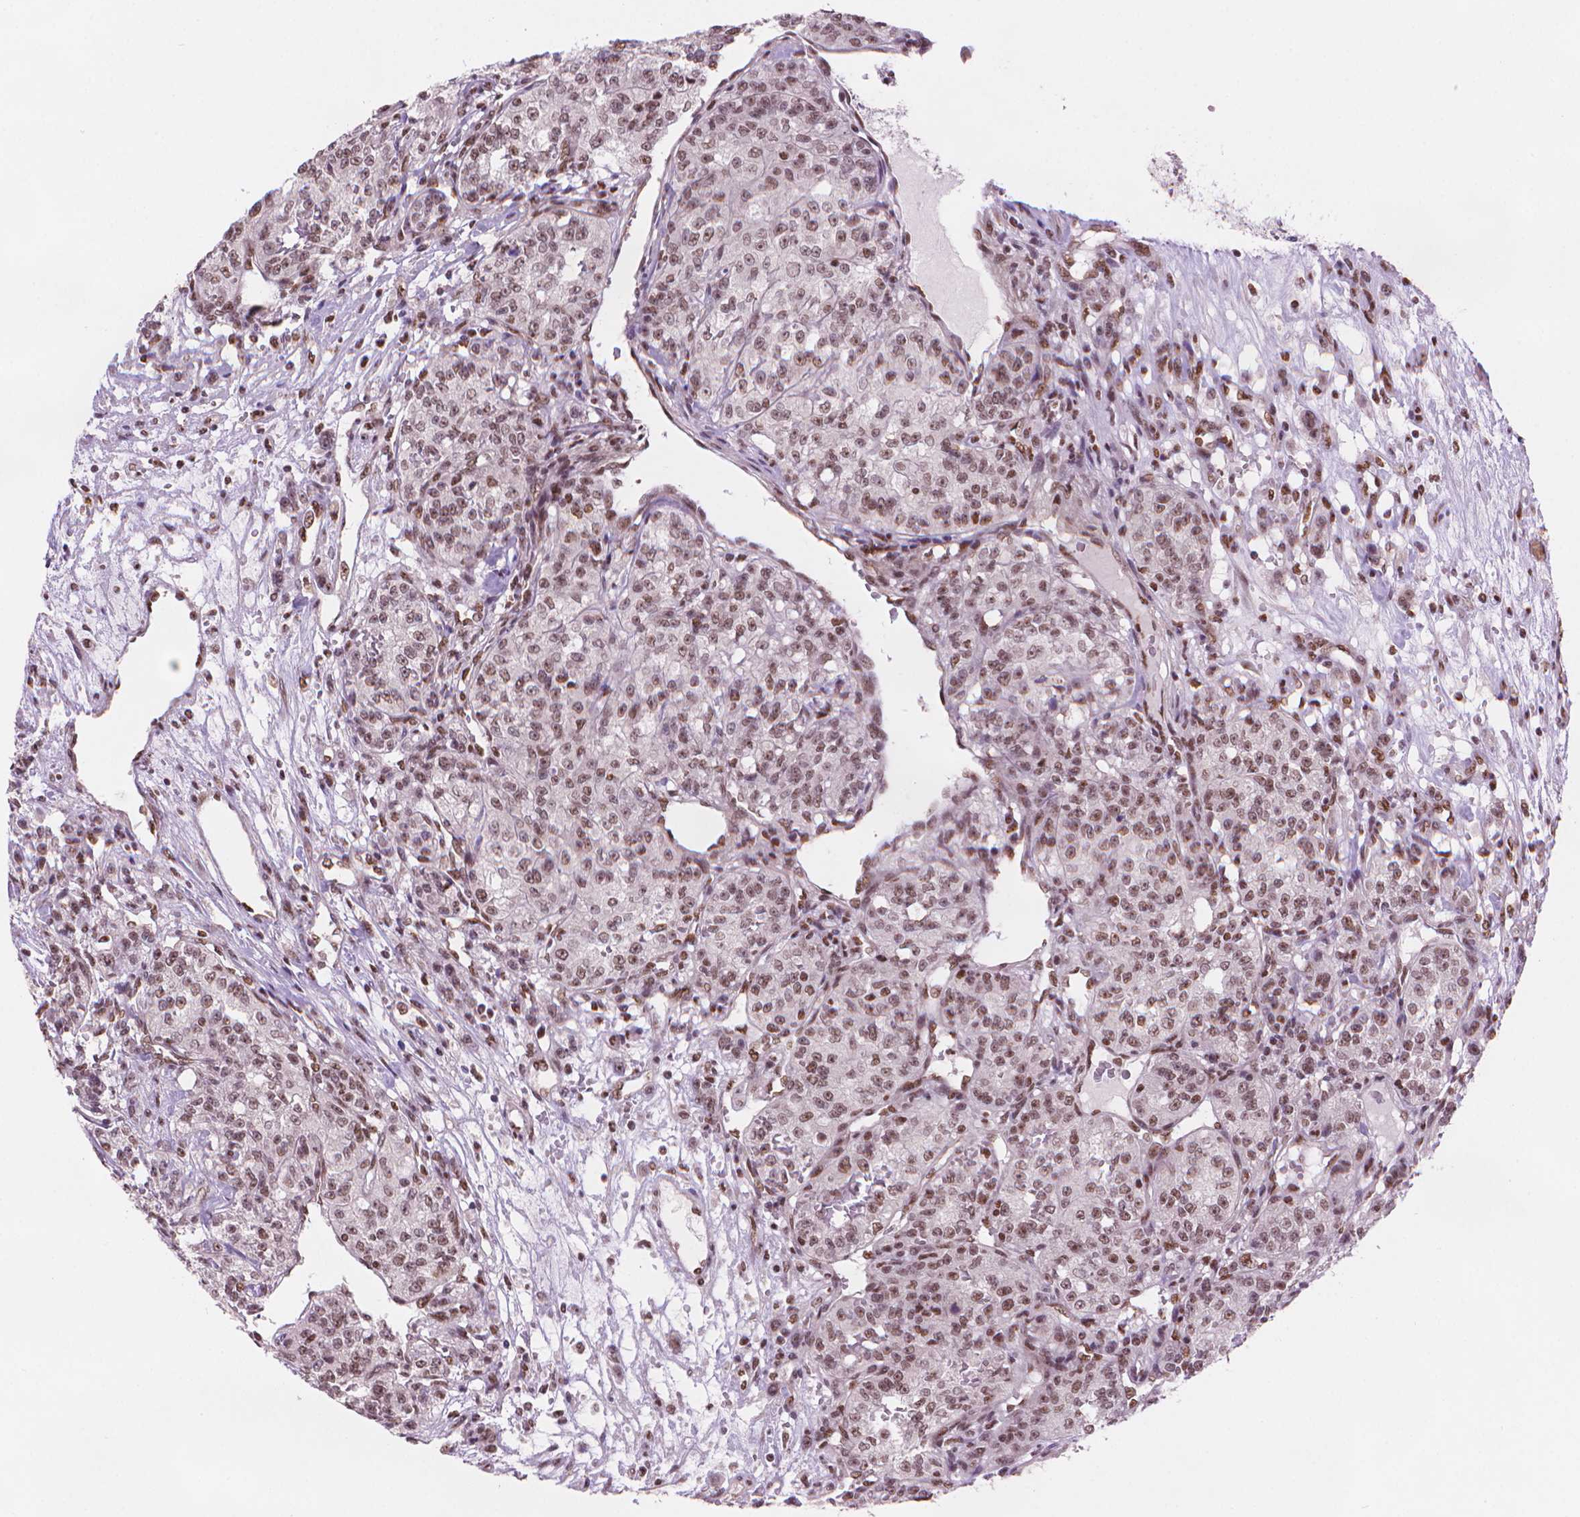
{"staining": {"intensity": "moderate", "quantity": ">75%", "location": "nuclear"}, "tissue": "renal cancer", "cell_type": "Tumor cells", "image_type": "cancer", "snomed": [{"axis": "morphology", "description": "Adenocarcinoma, NOS"}, {"axis": "topography", "description": "Kidney"}], "caption": "Adenocarcinoma (renal) stained with a brown dye shows moderate nuclear positive positivity in approximately >75% of tumor cells.", "gene": "UBN1", "patient": {"sex": "female", "age": 63}}